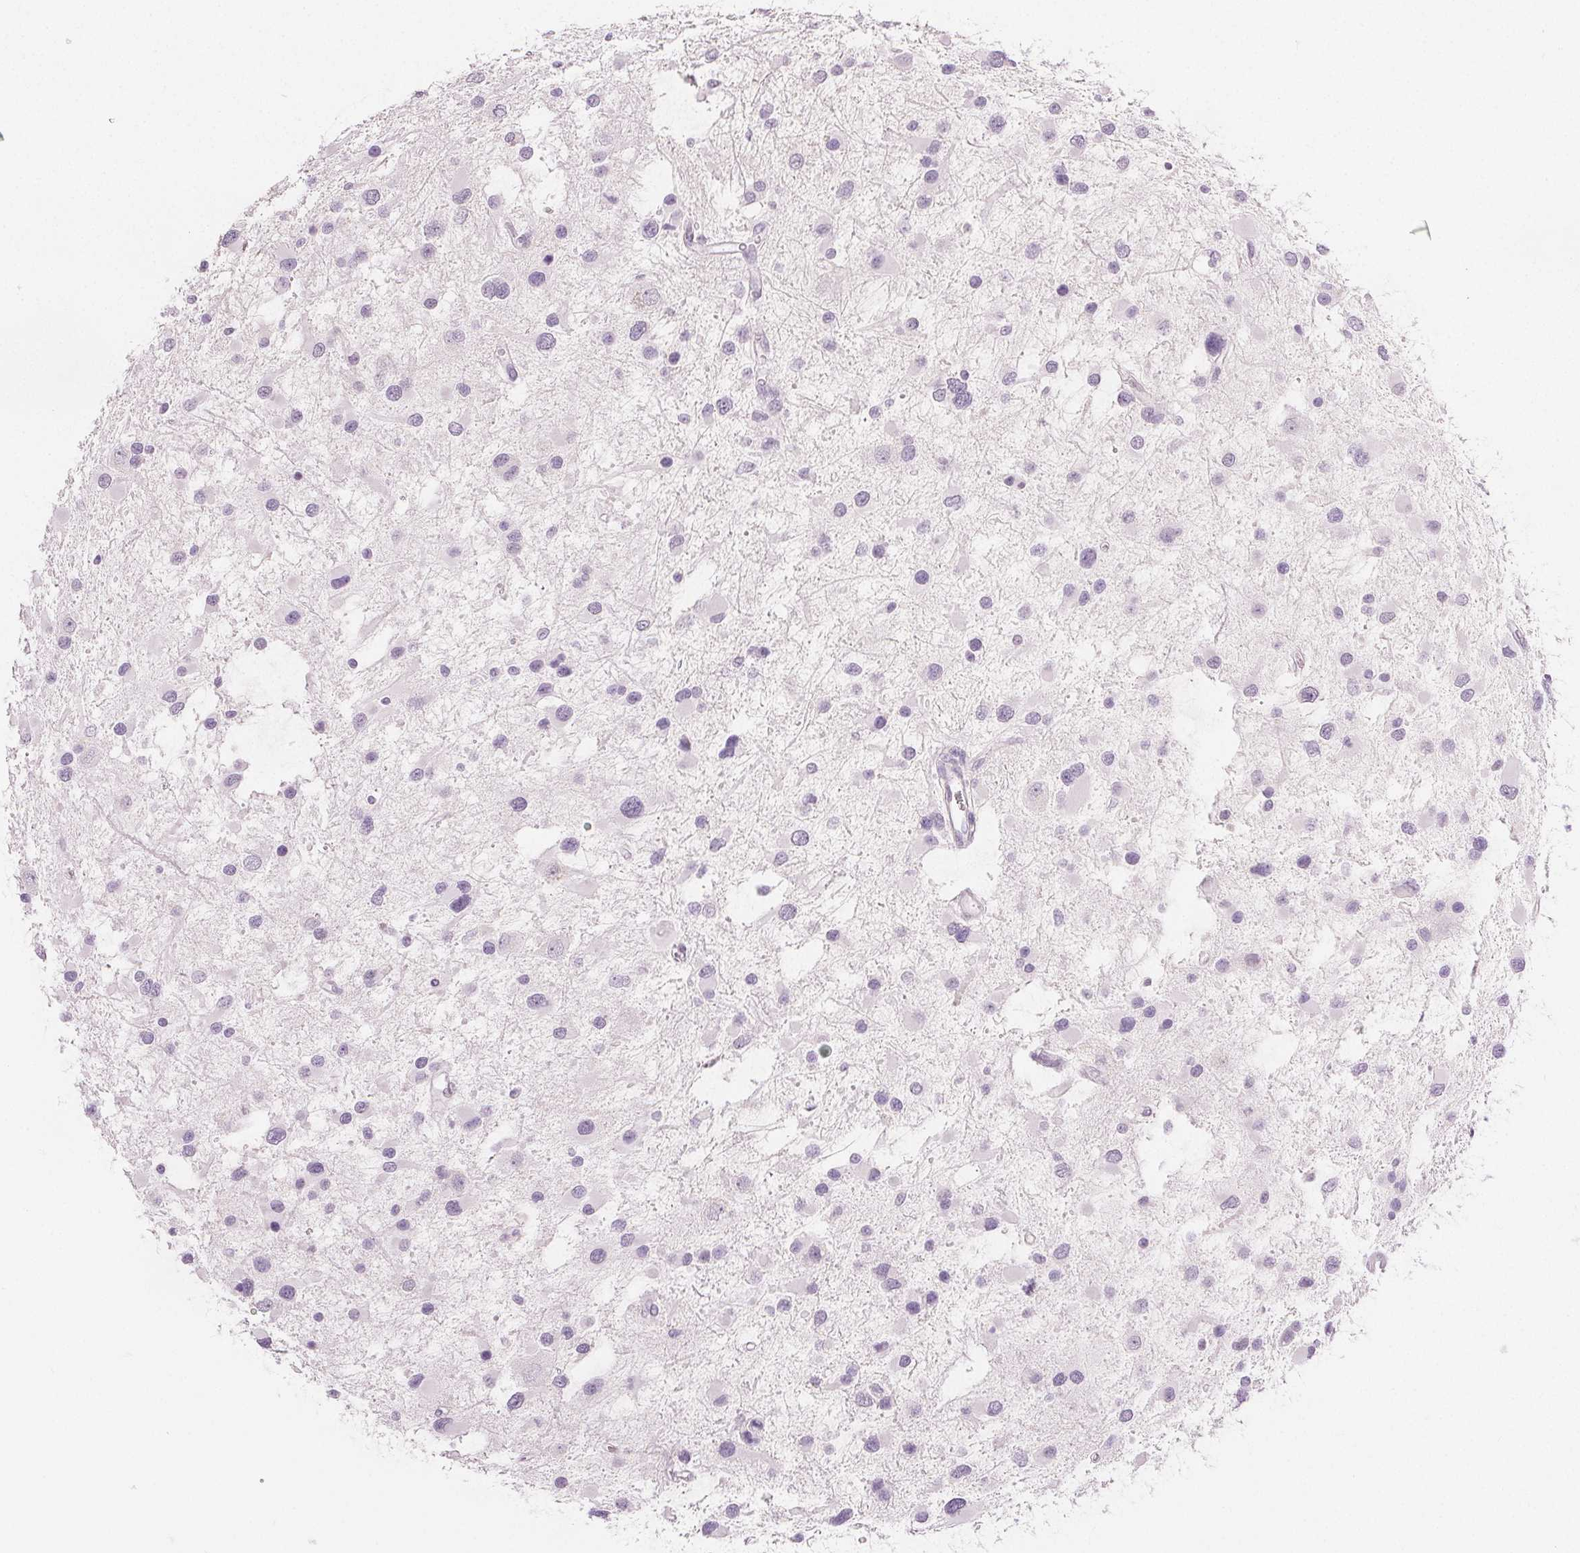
{"staining": {"intensity": "negative", "quantity": "none", "location": "none"}, "tissue": "glioma", "cell_type": "Tumor cells", "image_type": "cancer", "snomed": [{"axis": "morphology", "description": "Glioma, malignant, Low grade"}, {"axis": "topography", "description": "Brain"}], "caption": "Immunohistochemical staining of human malignant low-grade glioma displays no significant positivity in tumor cells.", "gene": "CA12", "patient": {"sex": "female", "age": 32}}